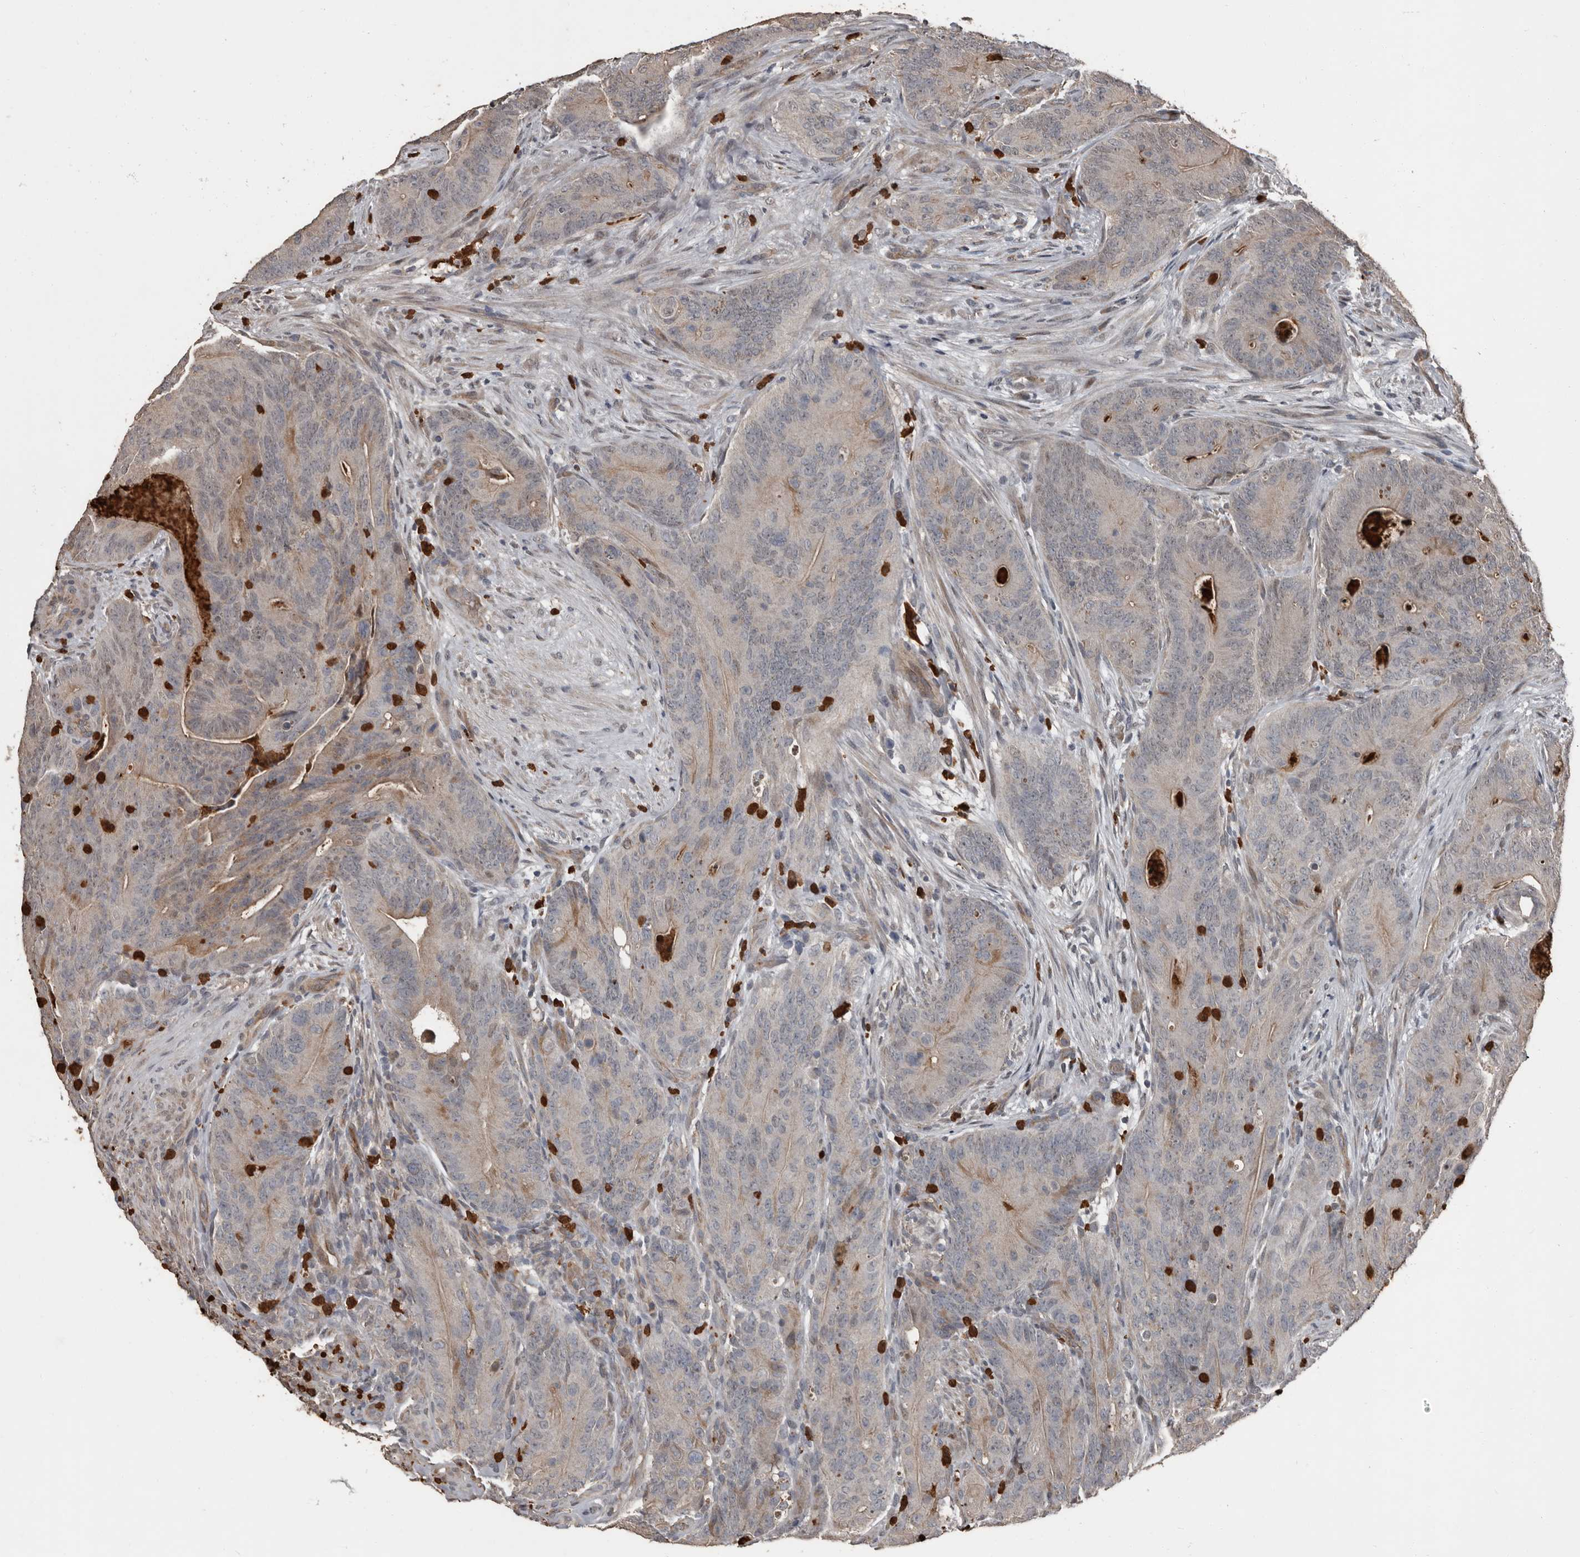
{"staining": {"intensity": "moderate", "quantity": "<25%", "location": "cytoplasmic/membranous"}, "tissue": "colorectal cancer", "cell_type": "Tumor cells", "image_type": "cancer", "snomed": [{"axis": "morphology", "description": "Normal tissue, NOS"}, {"axis": "topography", "description": "Colon"}], "caption": "Immunohistochemistry (IHC) (DAB (3,3'-diaminobenzidine)) staining of colorectal cancer shows moderate cytoplasmic/membranous protein expression in about <25% of tumor cells.", "gene": "FSBP", "patient": {"sex": "female", "age": 82}}